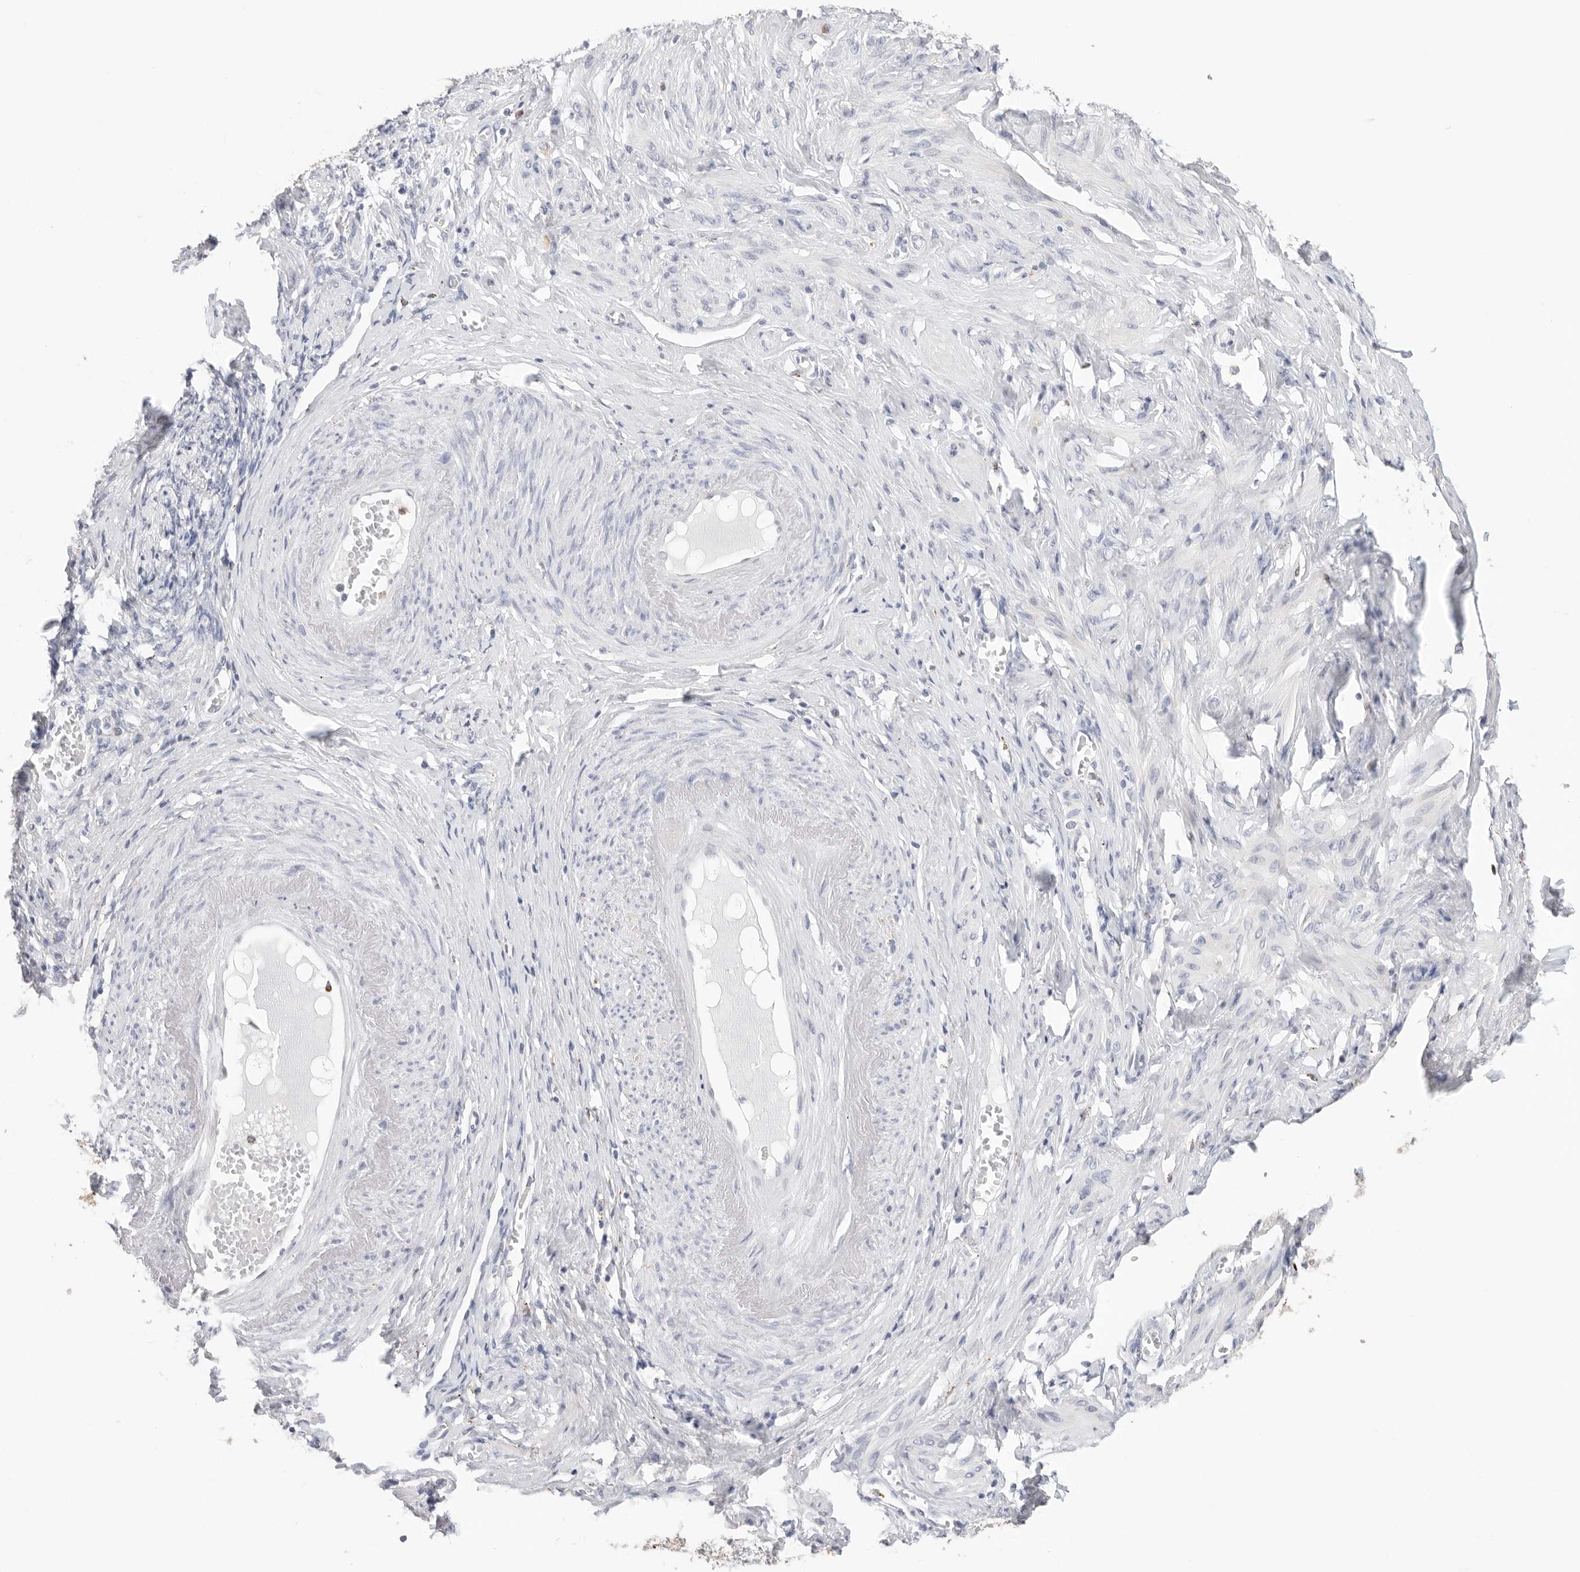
{"staining": {"intensity": "negative", "quantity": "none", "location": "none"}, "tissue": "adipose tissue", "cell_type": "Adipocytes", "image_type": "normal", "snomed": [{"axis": "morphology", "description": "Normal tissue, NOS"}, {"axis": "topography", "description": "Vascular tissue"}, {"axis": "topography", "description": "Fallopian tube"}, {"axis": "topography", "description": "Ovary"}], "caption": "Immunohistochemistry (IHC) micrograph of unremarkable adipose tissue: human adipose tissue stained with DAB shows no significant protein expression in adipocytes.", "gene": "GGH", "patient": {"sex": "female", "age": 67}}